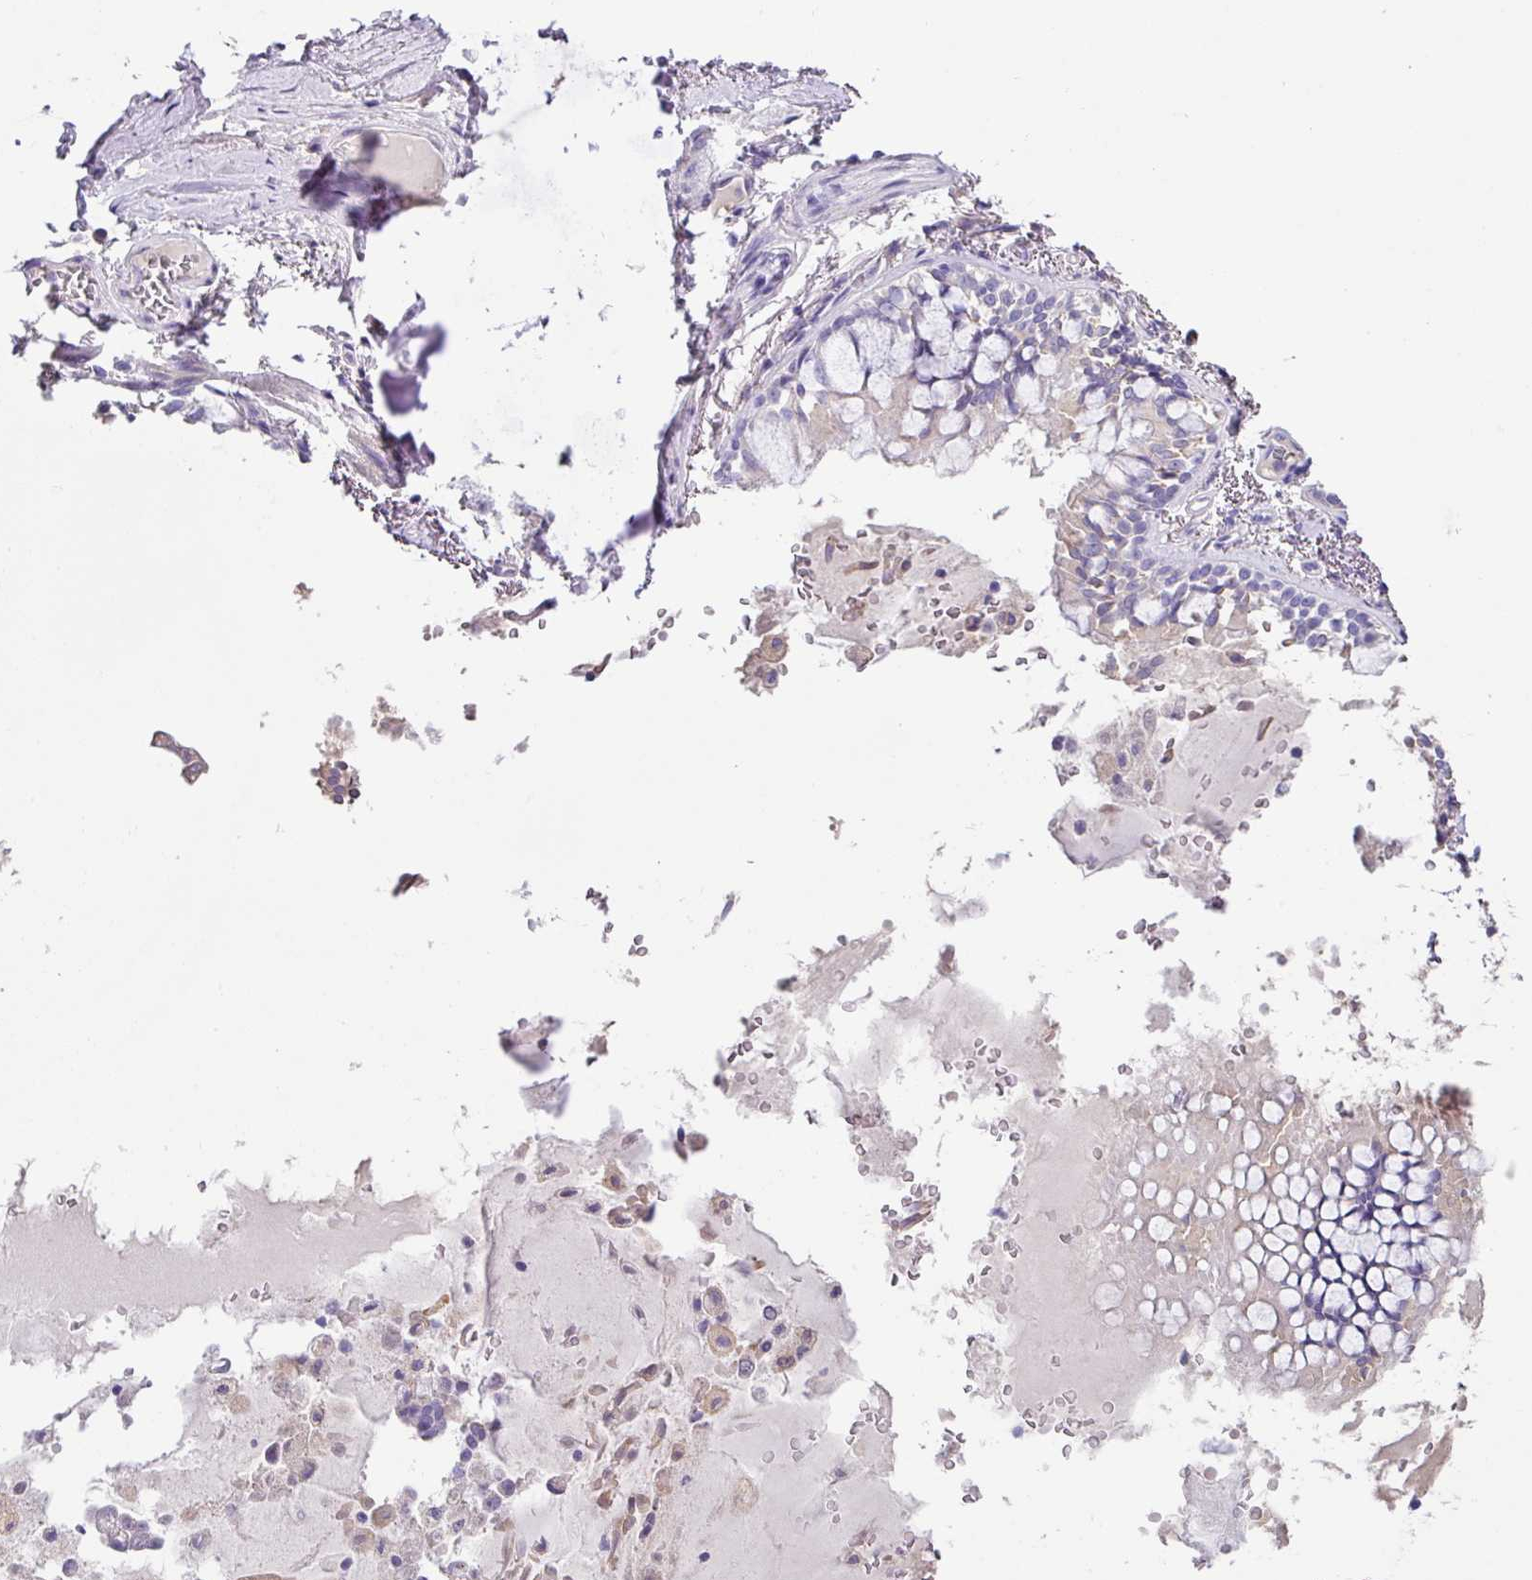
{"staining": {"intensity": "negative", "quantity": "none", "location": "none"}, "tissue": "soft tissue", "cell_type": "Fibroblasts", "image_type": "normal", "snomed": [{"axis": "morphology", "description": "Normal tissue, NOS"}, {"axis": "topography", "description": "Bronchus"}], "caption": "The micrograph shows no significant positivity in fibroblasts of soft tissue. (DAB (3,3'-diaminobenzidine) immunohistochemistry visualized using brightfield microscopy, high magnification).", "gene": "ZG16", "patient": {"sex": "male", "age": 70}}